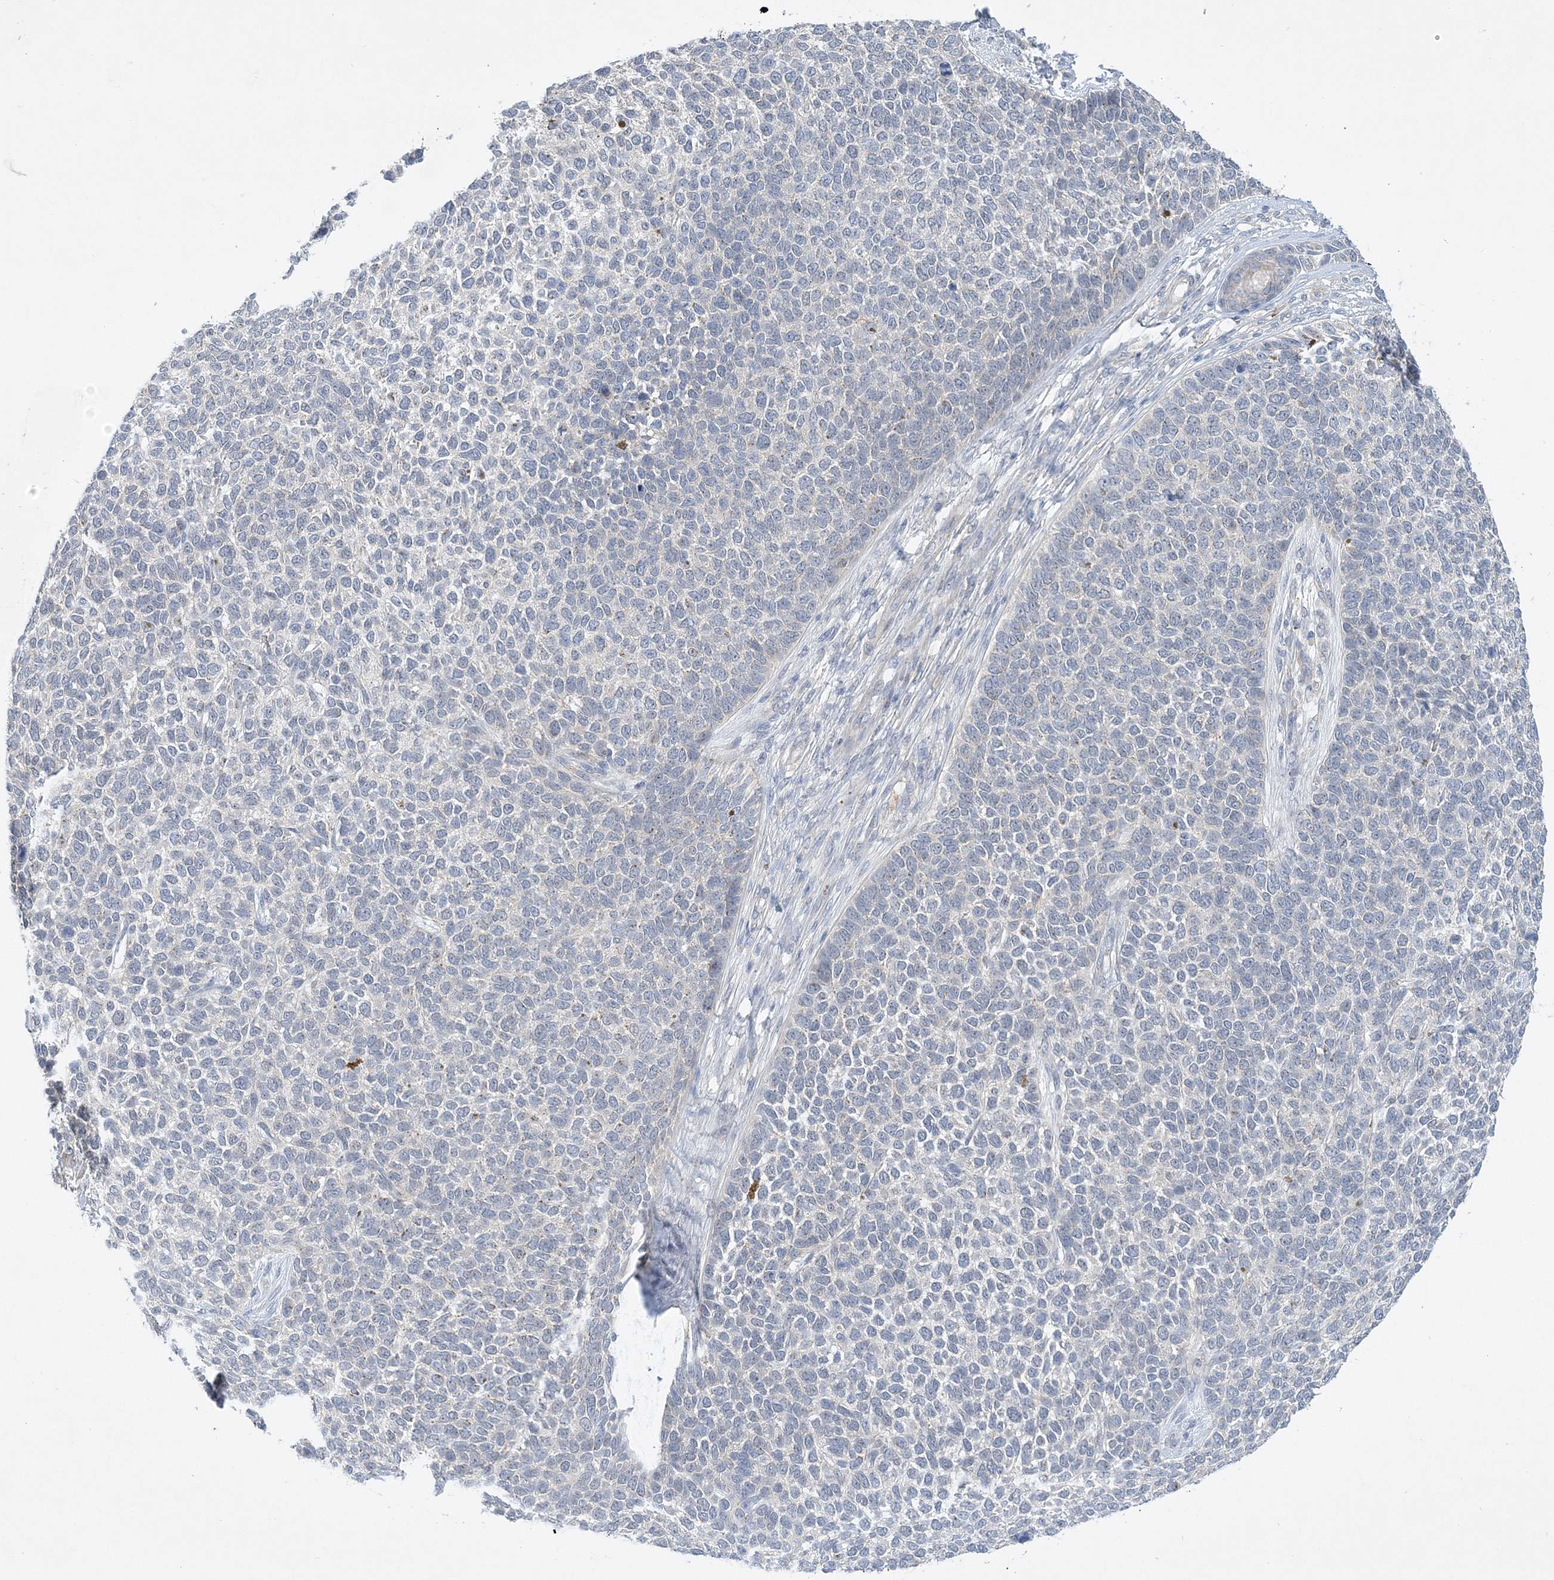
{"staining": {"intensity": "negative", "quantity": "none", "location": "none"}, "tissue": "skin cancer", "cell_type": "Tumor cells", "image_type": "cancer", "snomed": [{"axis": "morphology", "description": "Basal cell carcinoma"}, {"axis": "topography", "description": "Skin"}], "caption": "Immunohistochemical staining of human skin cancer (basal cell carcinoma) demonstrates no significant staining in tumor cells.", "gene": "ANKRD35", "patient": {"sex": "female", "age": 84}}